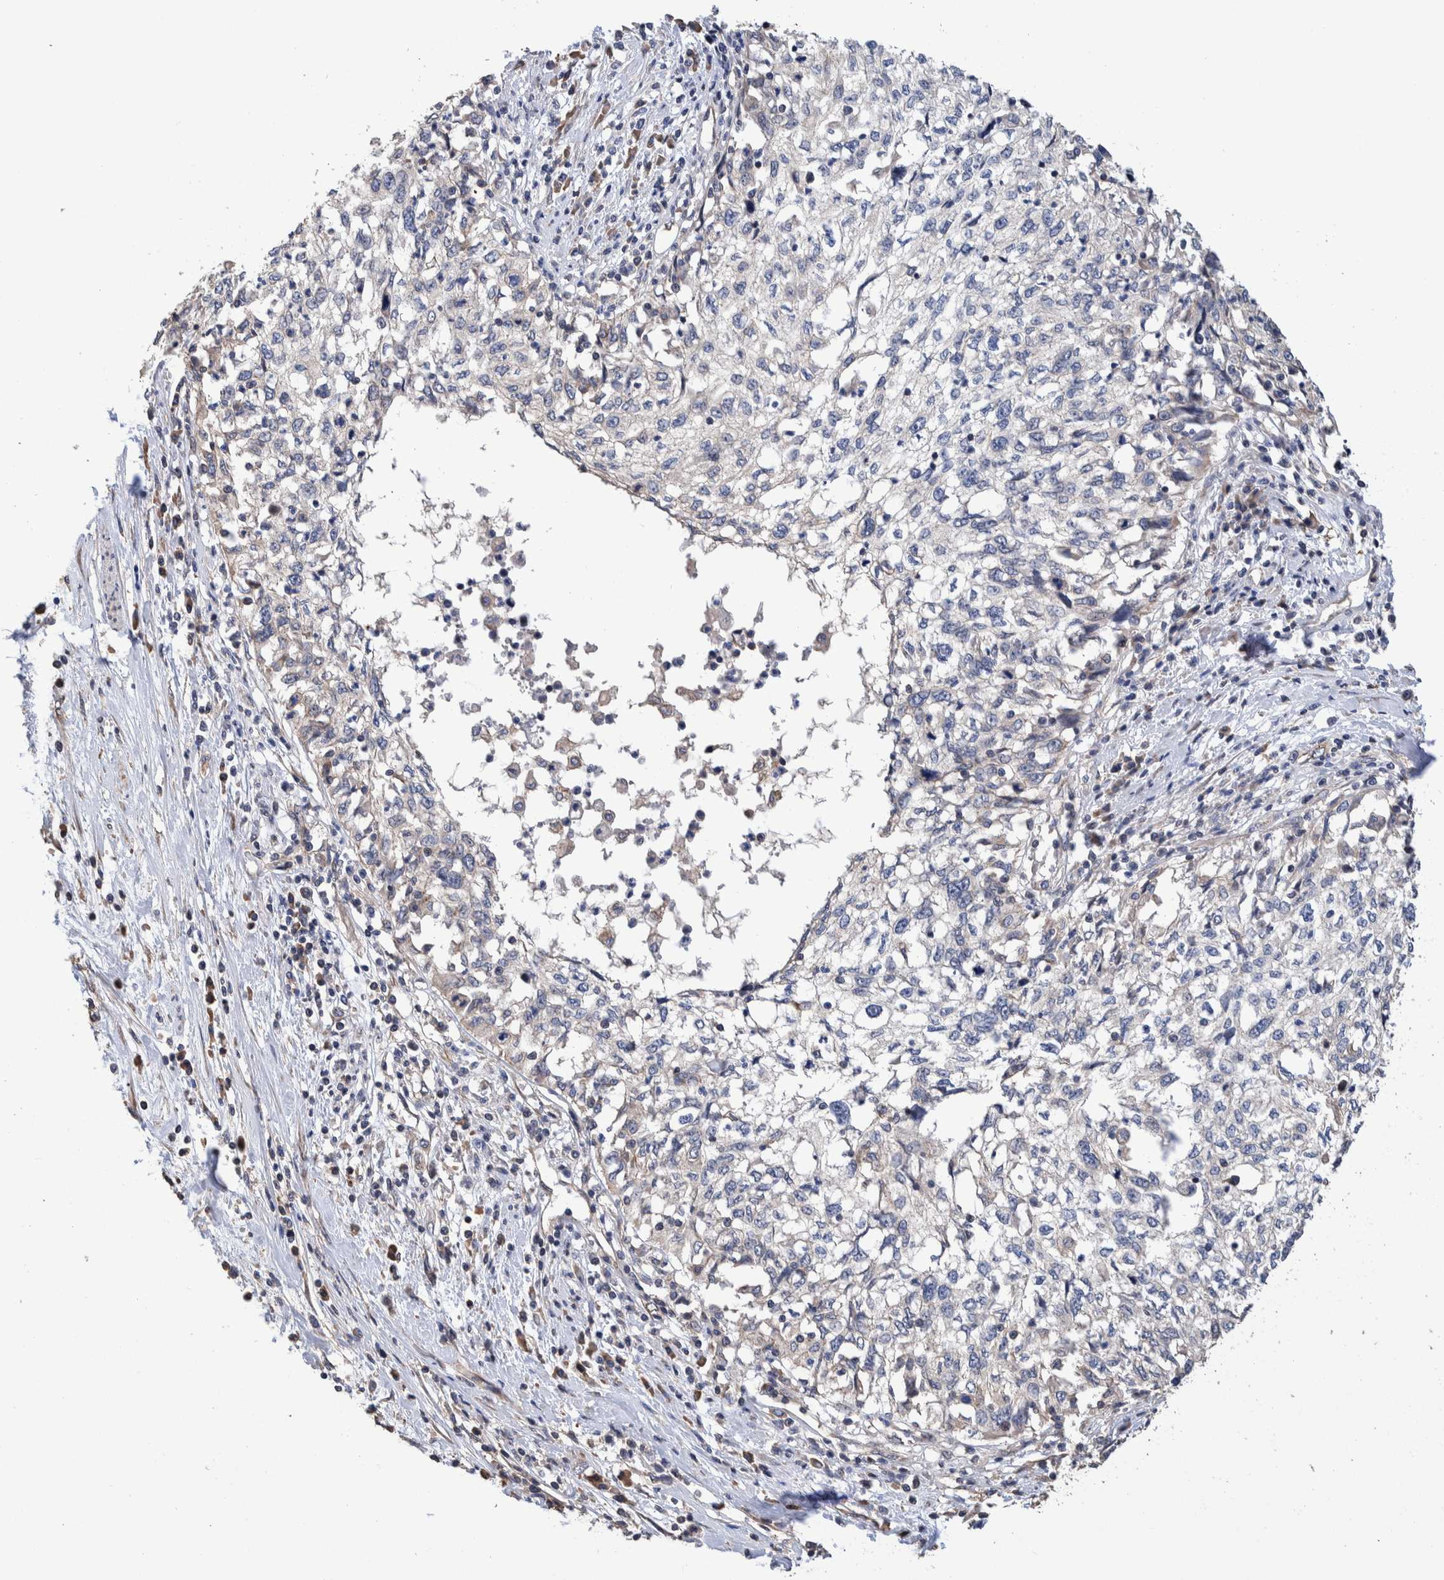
{"staining": {"intensity": "negative", "quantity": "none", "location": "none"}, "tissue": "cervical cancer", "cell_type": "Tumor cells", "image_type": "cancer", "snomed": [{"axis": "morphology", "description": "Squamous cell carcinoma, NOS"}, {"axis": "topography", "description": "Cervix"}], "caption": "Human squamous cell carcinoma (cervical) stained for a protein using immunohistochemistry (IHC) displays no expression in tumor cells.", "gene": "SLC45A4", "patient": {"sex": "female", "age": 57}}